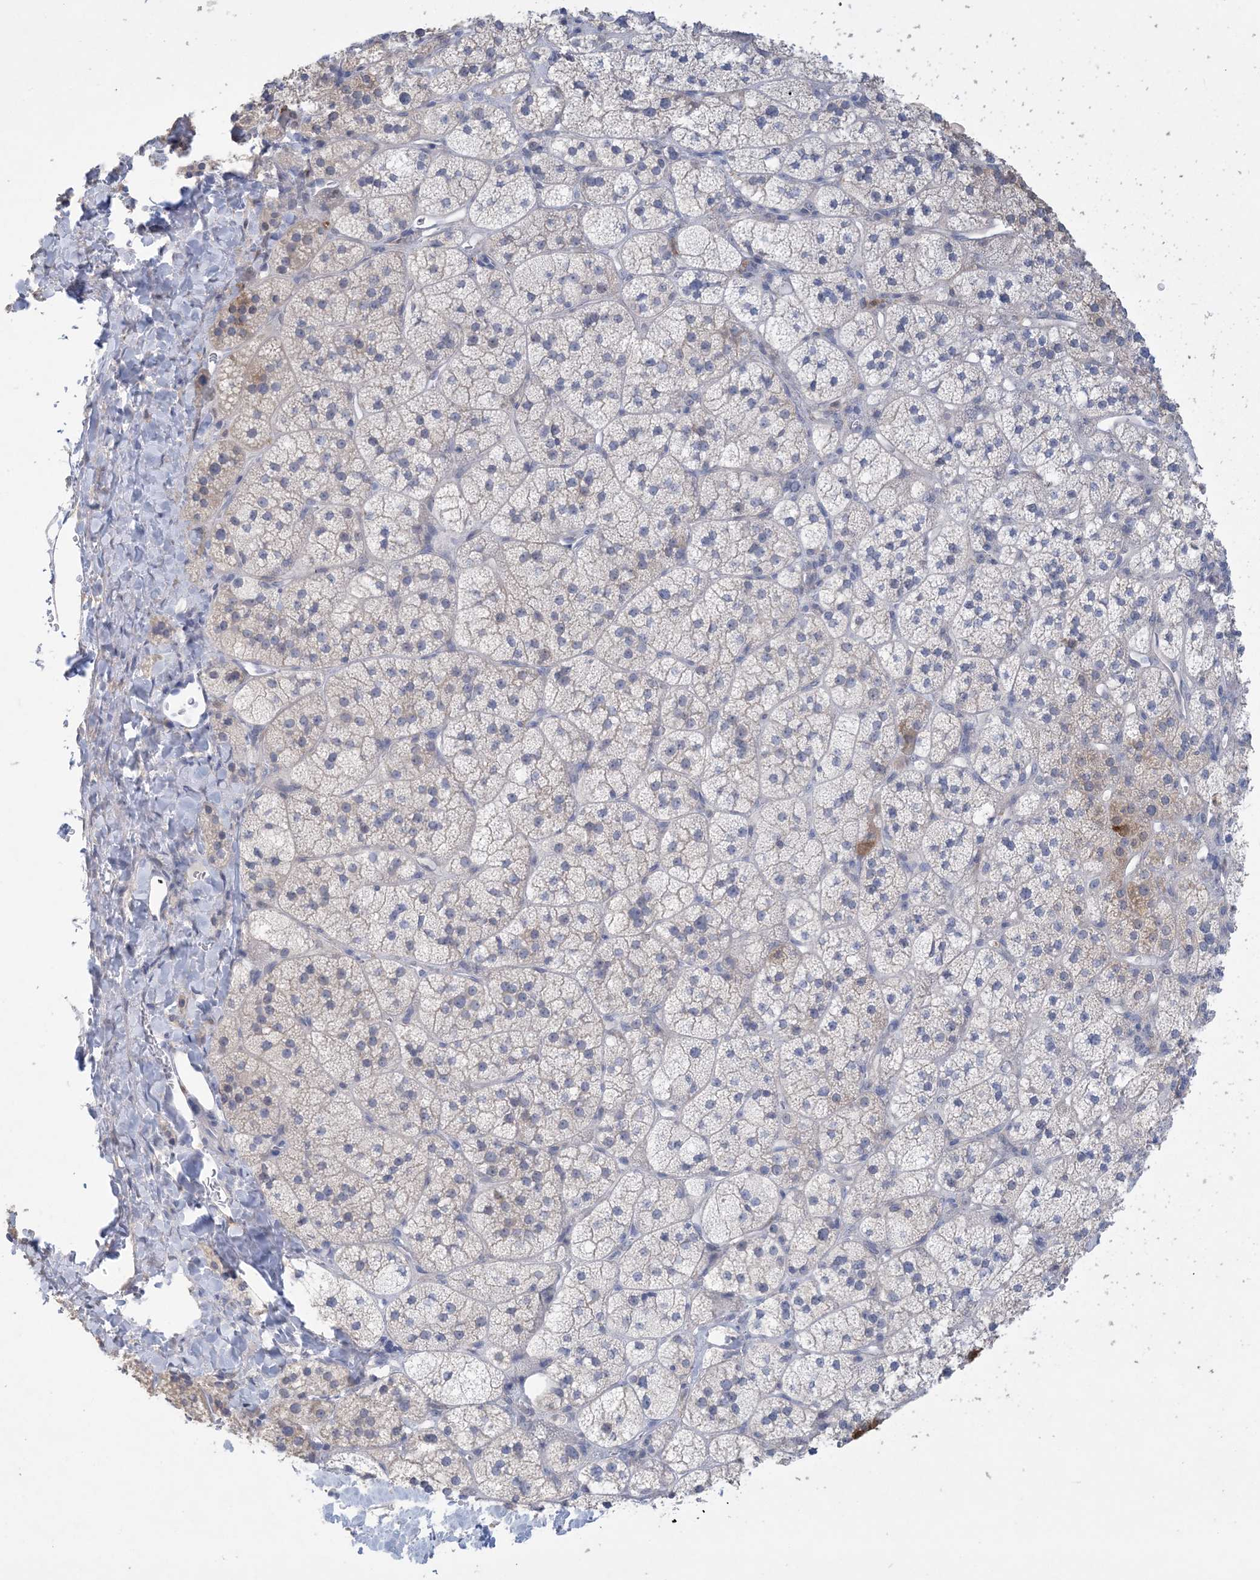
{"staining": {"intensity": "negative", "quantity": "none", "location": "none"}, "tissue": "adrenal gland", "cell_type": "Glandular cells", "image_type": "normal", "snomed": [{"axis": "morphology", "description": "Normal tissue, NOS"}, {"axis": "topography", "description": "Adrenal gland"}], "caption": "This is an immunohistochemistry micrograph of unremarkable human adrenal gland. There is no expression in glandular cells.", "gene": "HMGCS1", "patient": {"sex": "male", "age": 61}}